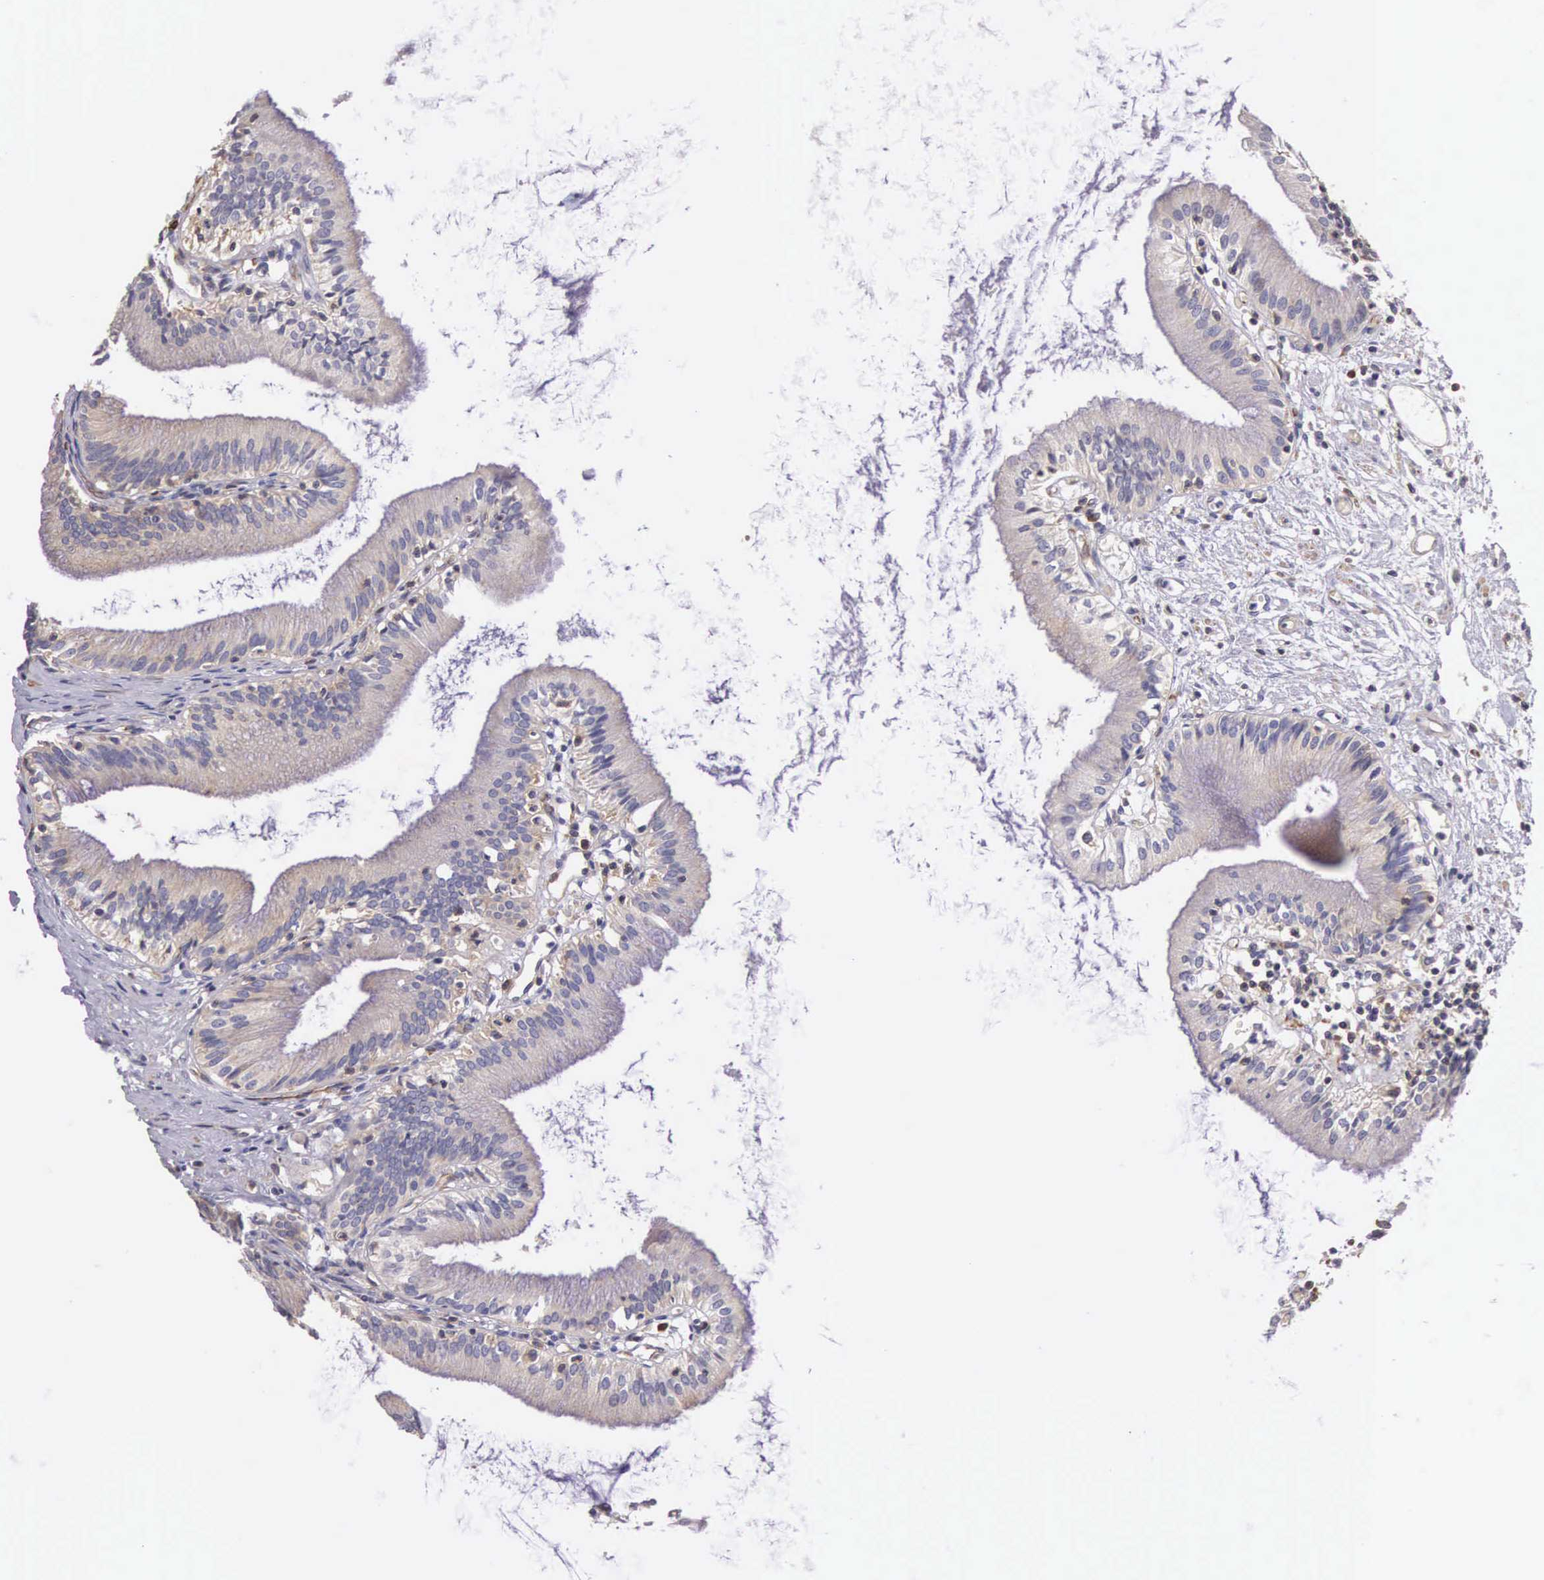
{"staining": {"intensity": "negative", "quantity": "none", "location": "none"}, "tissue": "gallbladder", "cell_type": "Glandular cells", "image_type": "normal", "snomed": [{"axis": "morphology", "description": "Normal tissue, NOS"}, {"axis": "topography", "description": "Gallbladder"}], "caption": "This is an IHC micrograph of normal gallbladder. There is no expression in glandular cells.", "gene": "OSBPL3", "patient": {"sex": "male", "age": 58}}